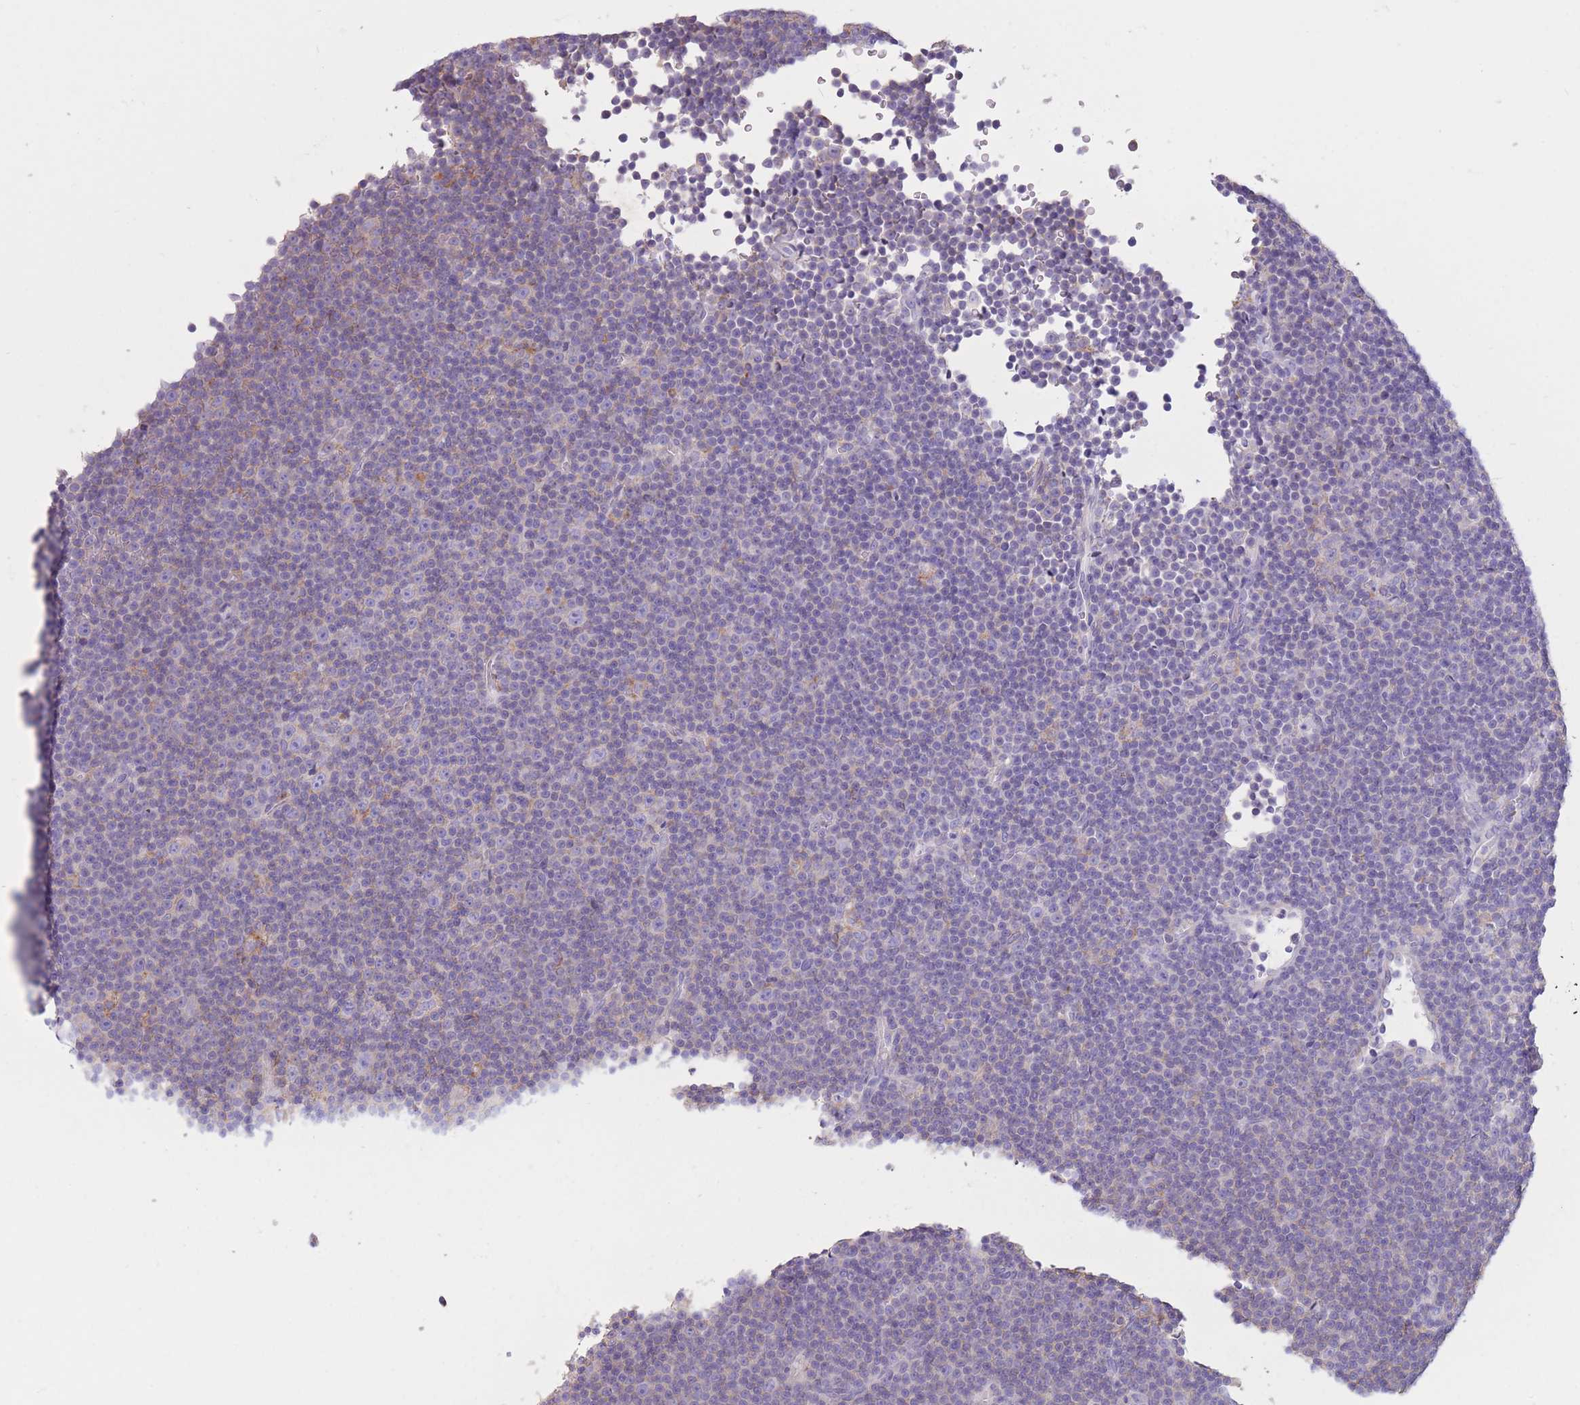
{"staining": {"intensity": "negative", "quantity": "none", "location": "none"}, "tissue": "lymphoma", "cell_type": "Tumor cells", "image_type": "cancer", "snomed": [{"axis": "morphology", "description": "Malignant lymphoma, non-Hodgkin's type, Low grade"}, {"axis": "topography", "description": "Lymph node"}], "caption": "Immunohistochemical staining of human malignant lymphoma, non-Hodgkin's type (low-grade) exhibits no significant expression in tumor cells.", "gene": "PDHA1", "patient": {"sex": "female", "age": 67}}